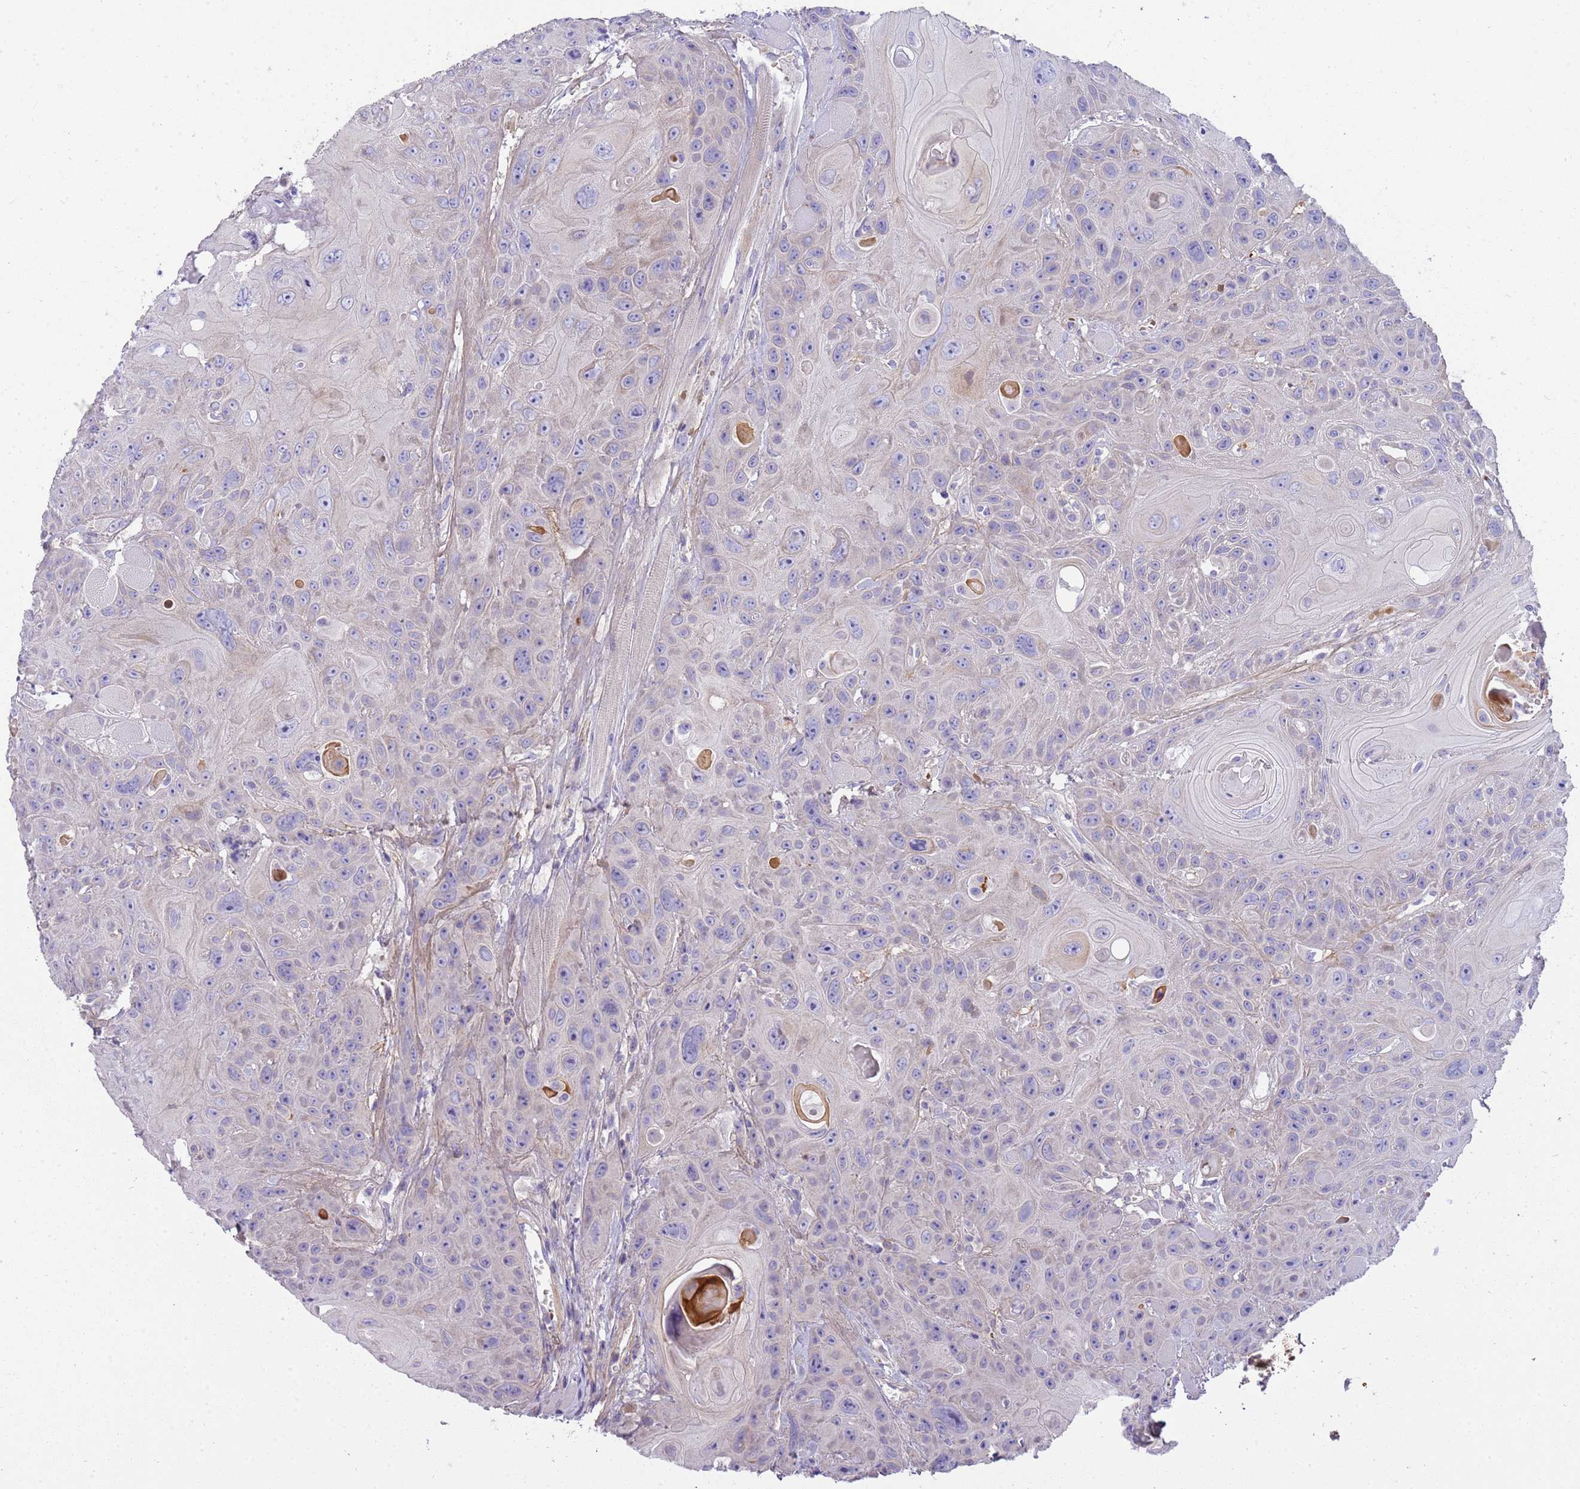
{"staining": {"intensity": "negative", "quantity": "none", "location": "none"}, "tissue": "head and neck cancer", "cell_type": "Tumor cells", "image_type": "cancer", "snomed": [{"axis": "morphology", "description": "Squamous cell carcinoma, NOS"}, {"axis": "topography", "description": "Head-Neck"}], "caption": "High power microscopy micrograph of an IHC photomicrograph of head and neck squamous cell carcinoma, revealing no significant expression in tumor cells. (Brightfield microscopy of DAB immunohistochemistry at high magnification).", "gene": "RIPPLY2", "patient": {"sex": "female", "age": 59}}